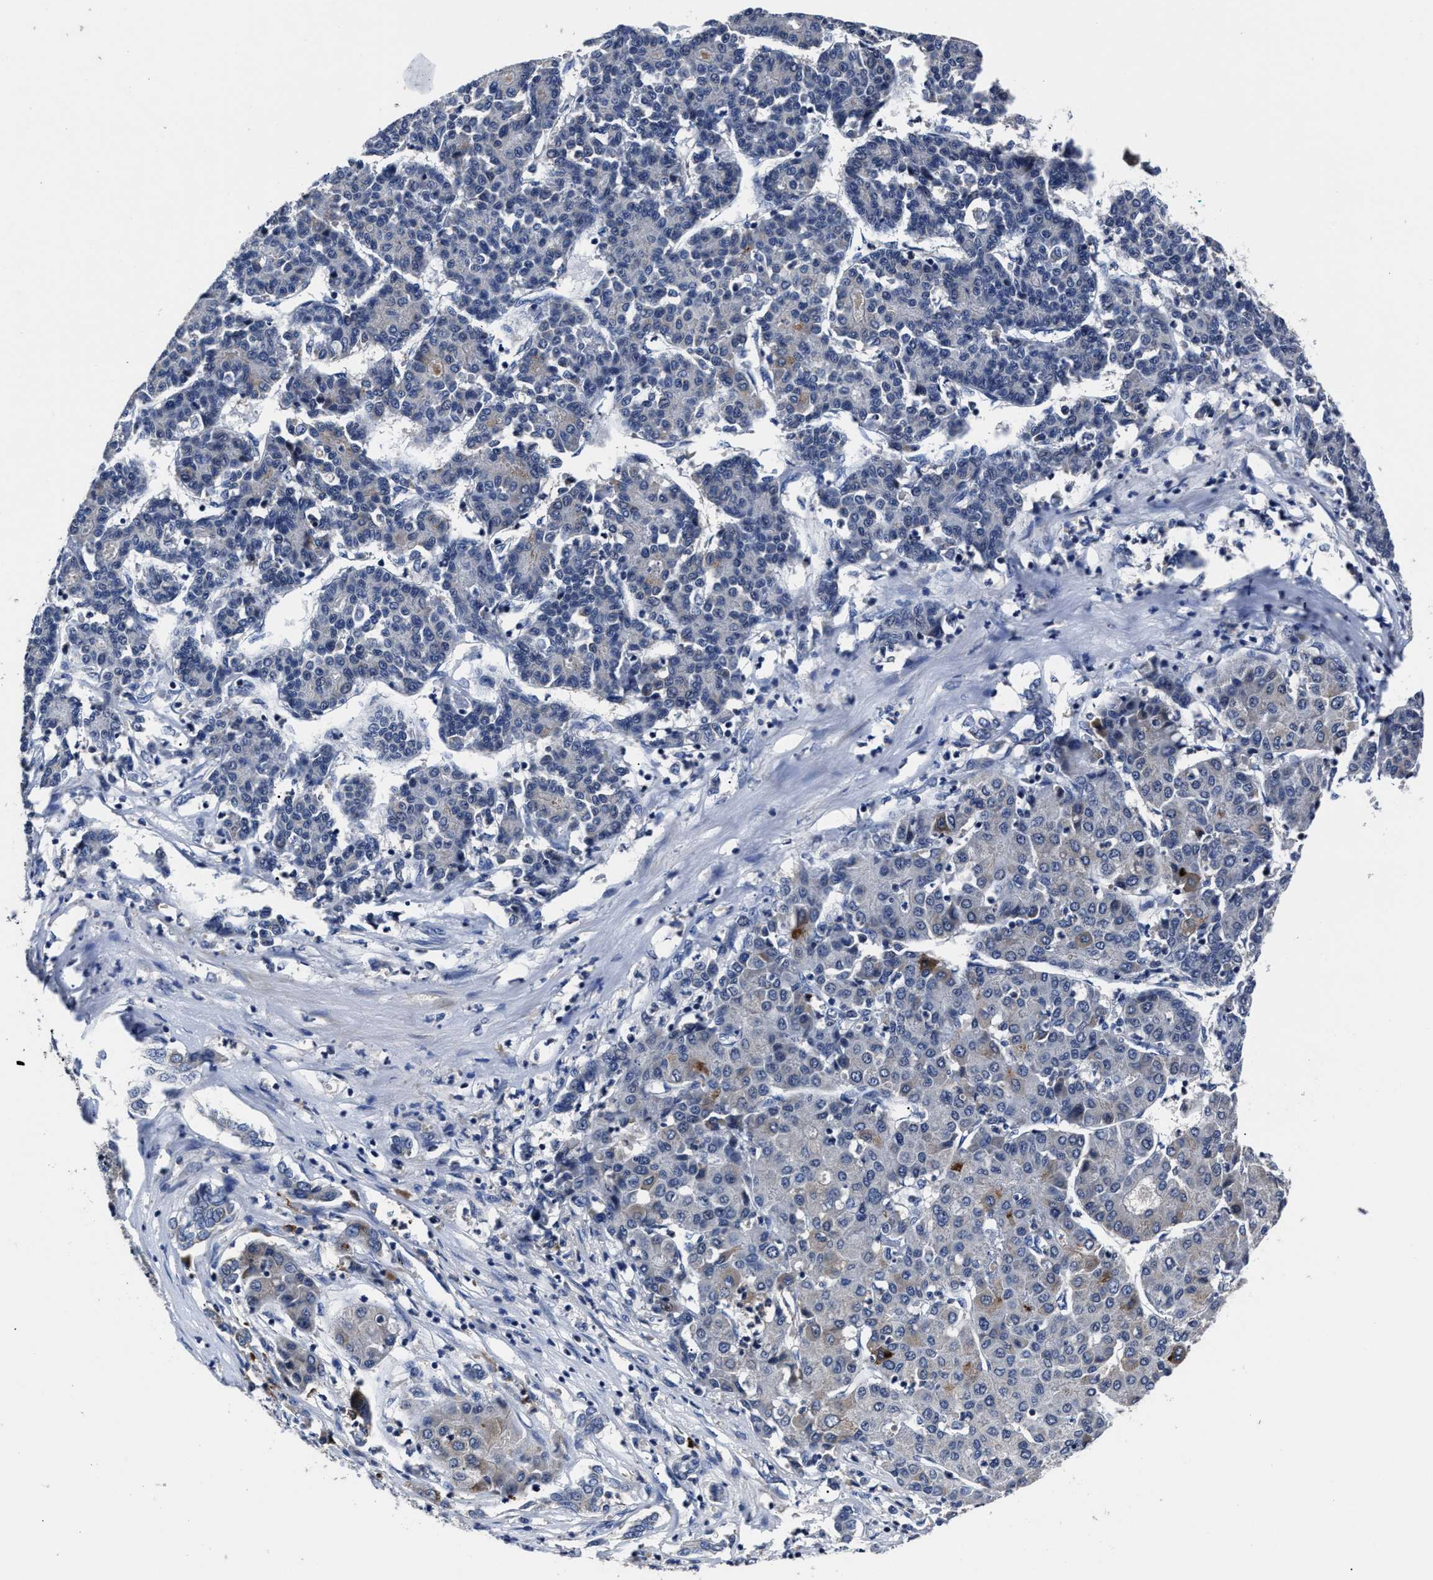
{"staining": {"intensity": "moderate", "quantity": "<25%", "location": "cytoplasmic/membranous"}, "tissue": "liver cancer", "cell_type": "Tumor cells", "image_type": "cancer", "snomed": [{"axis": "morphology", "description": "Carcinoma, Hepatocellular, NOS"}, {"axis": "topography", "description": "Liver"}], "caption": "This image displays liver hepatocellular carcinoma stained with IHC to label a protein in brown. The cytoplasmic/membranous of tumor cells show moderate positivity for the protein. Nuclei are counter-stained blue.", "gene": "RSBN1L", "patient": {"sex": "male", "age": 65}}